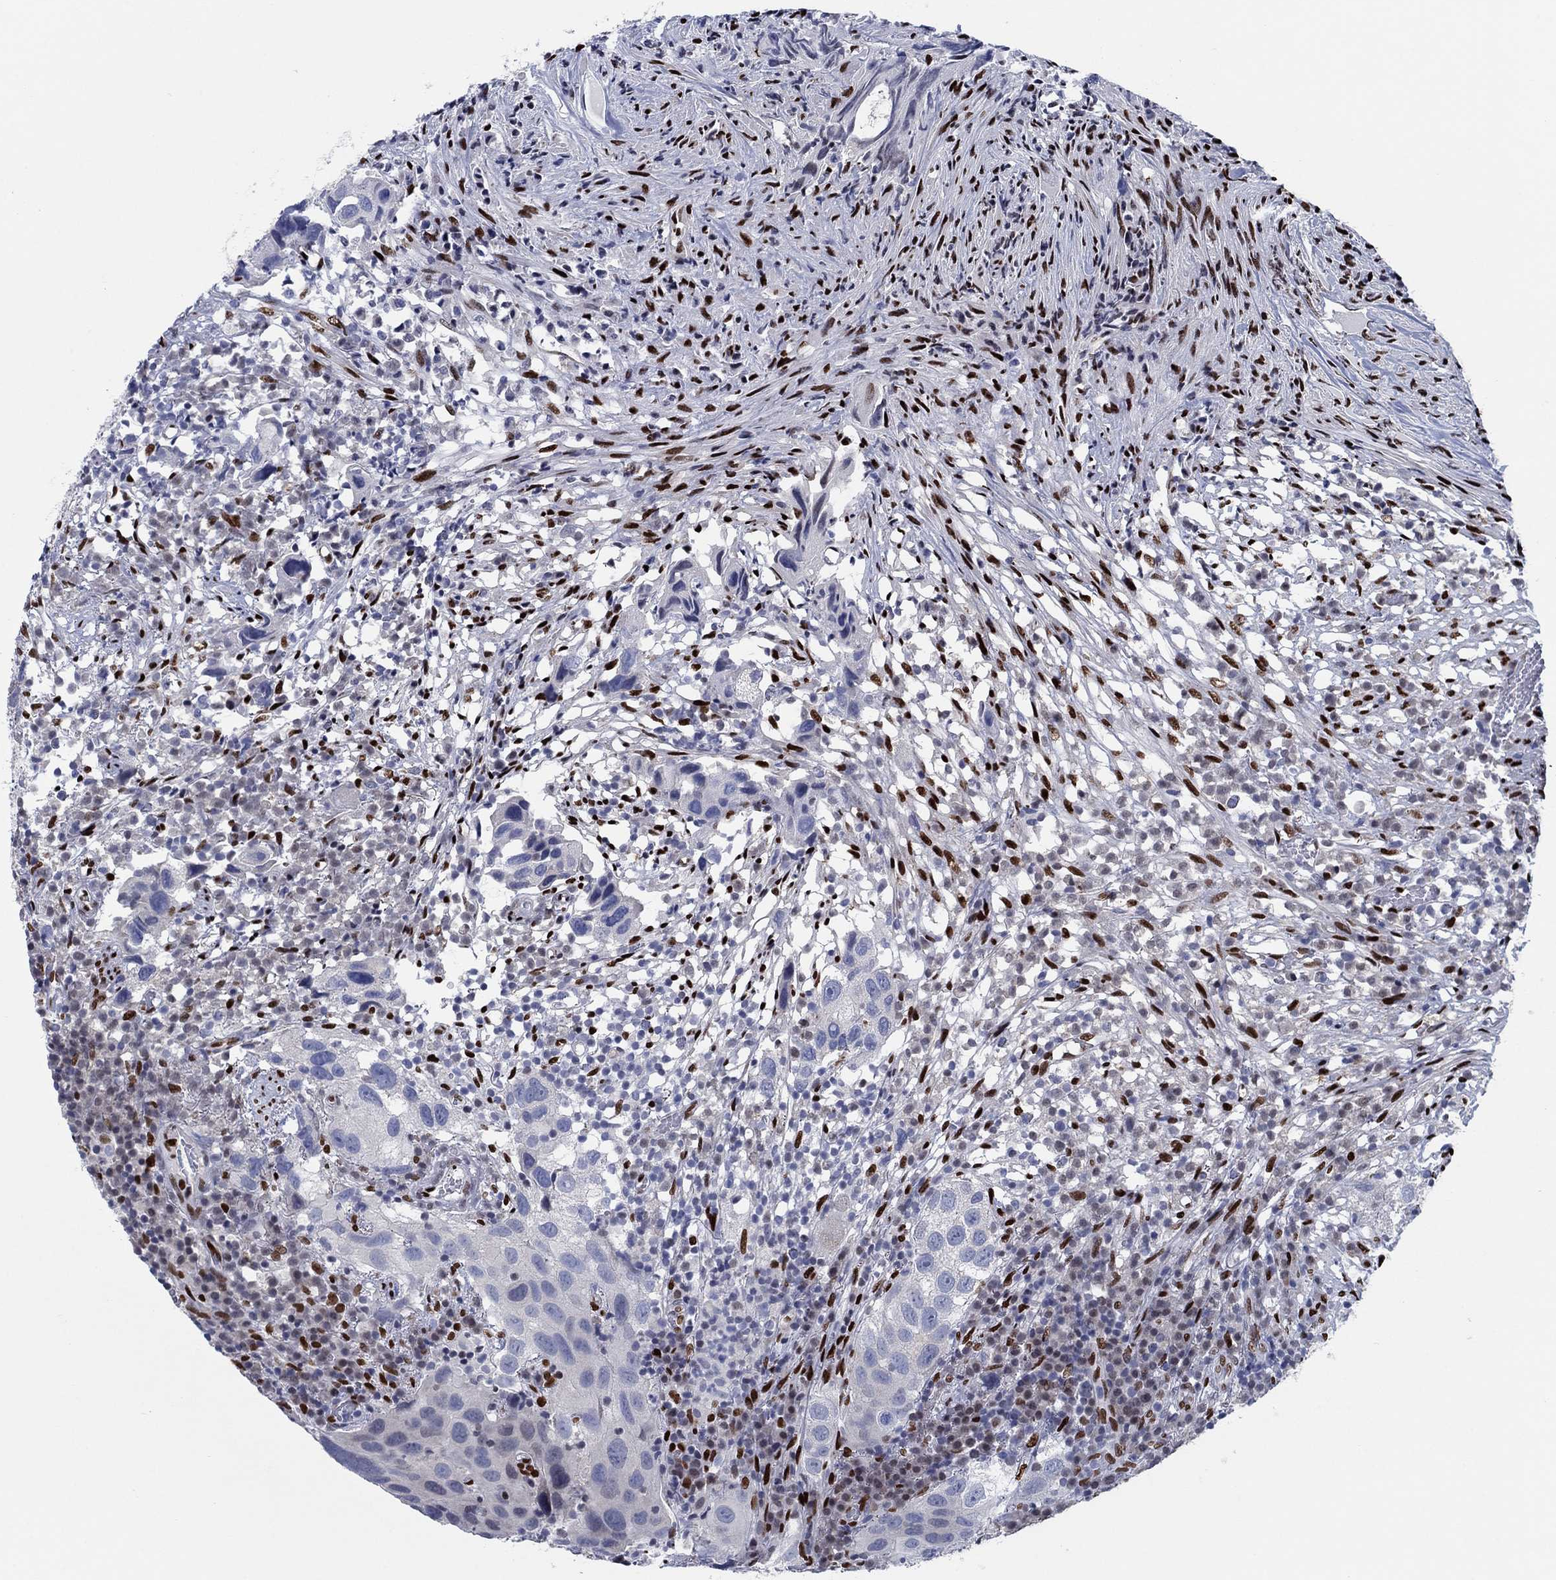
{"staining": {"intensity": "negative", "quantity": "none", "location": "none"}, "tissue": "urothelial cancer", "cell_type": "Tumor cells", "image_type": "cancer", "snomed": [{"axis": "morphology", "description": "Urothelial carcinoma, High grade"}, {"axis": "topography", "description": "Urinary bladder"}], "caption": "The photomicrograph displays no significant positivity in tumor cells of high-grade urothelial carcinoma.", "gene": "ZEB1", "patient": {"sex": "male", "age": 79}}